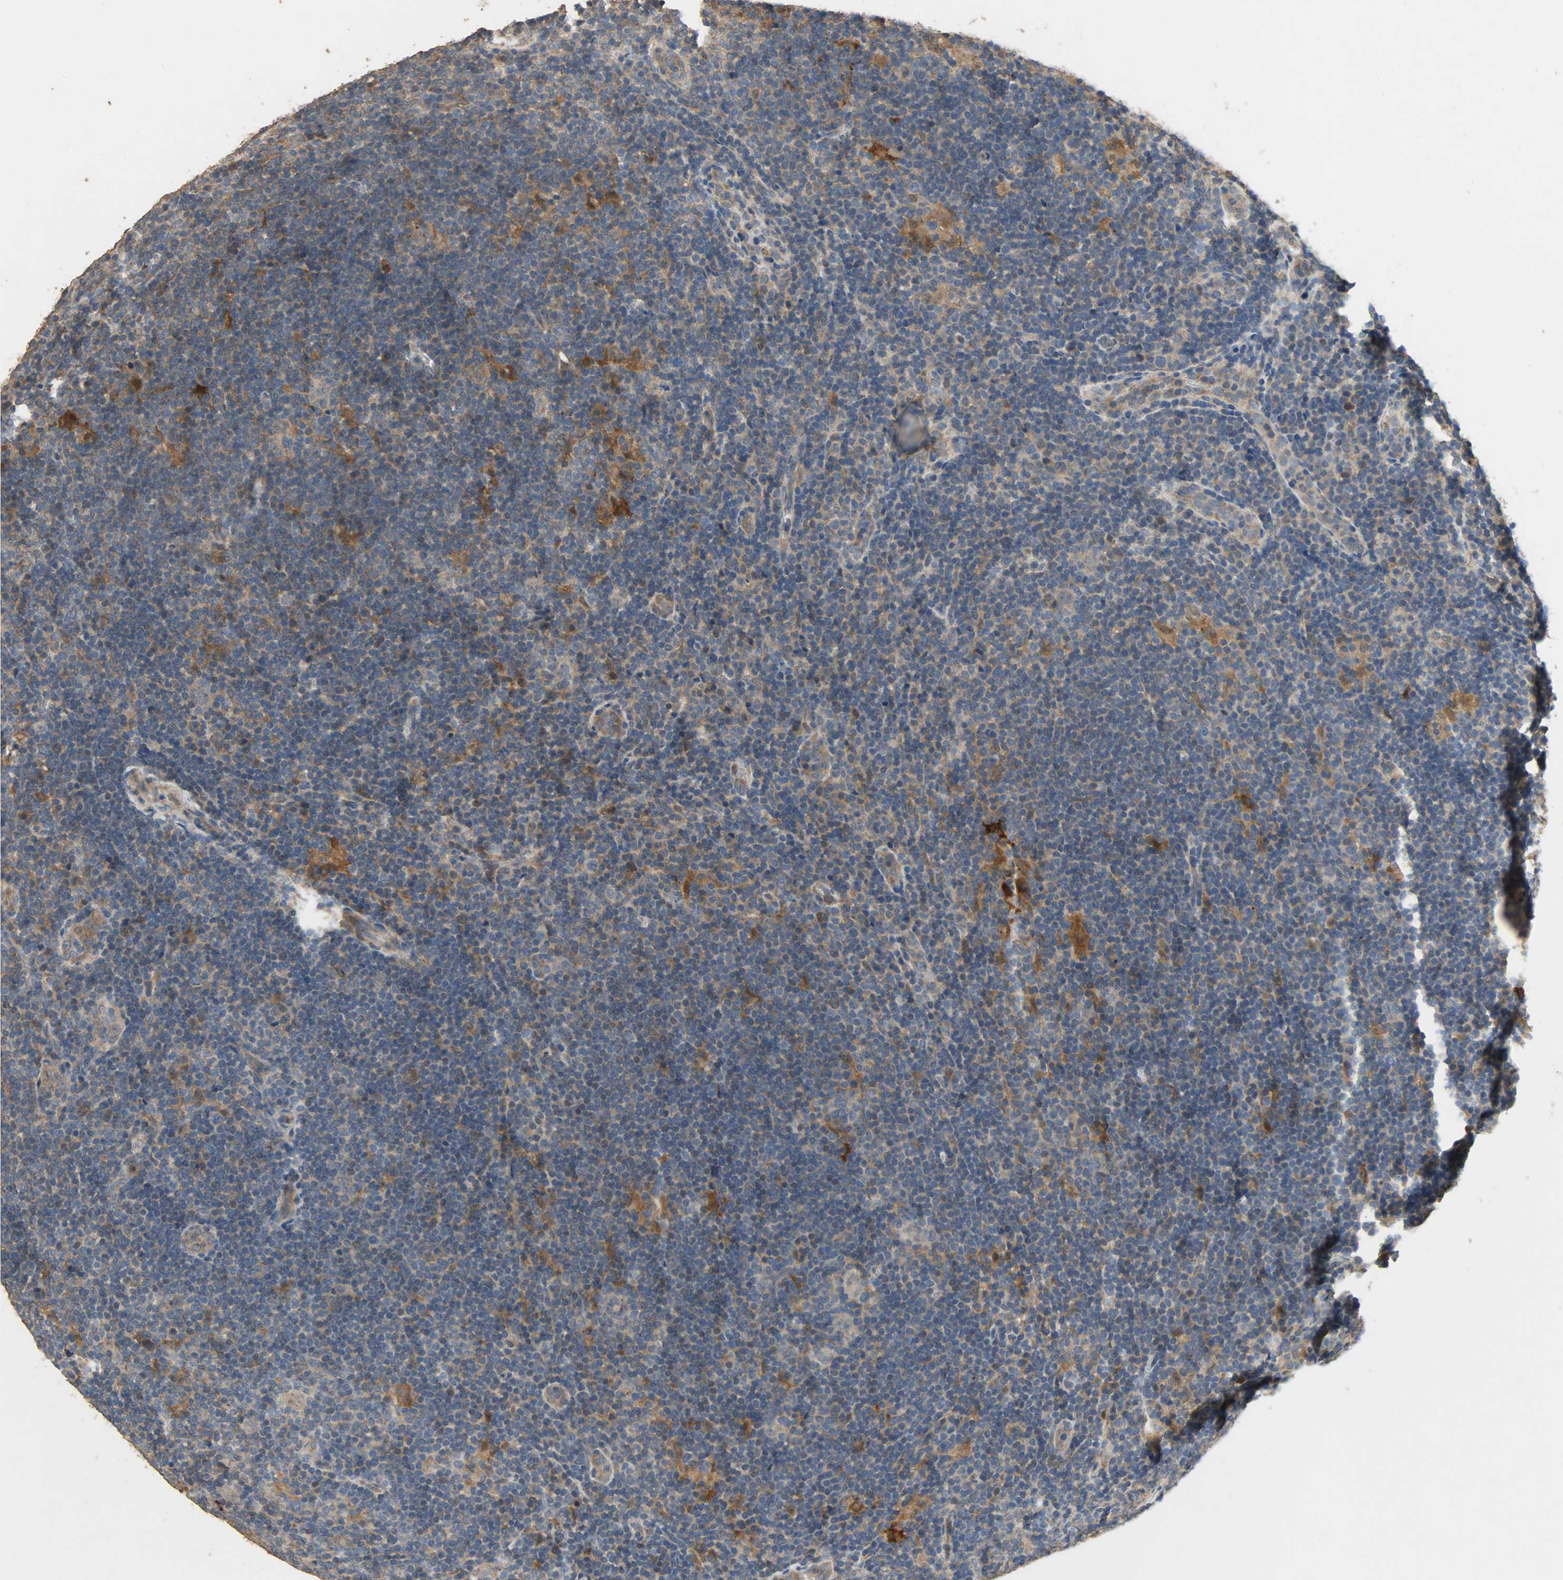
{"staining": {"intensity": "moderate", "quantity": ">75%", "location": "cytoplasmic/membranous"}, "tissue": "lymphoma", "cell_type": "Tumor cells", "image_type": "cancer", "snomed": [{"axis": "morphology", "description": "Hodgkin's disease, NOS"}, {"axis": "topography", "description": "Lymph node"}], "caption": "IHC histopathology image of human lymphoma stained for a protein (brown), which displays medium levels of moderate cytoplasmic/membranous staining in about >75% of tumor cells.", "gene": "CDKN2C", "patient": {"sex": "female", "age": 57}}